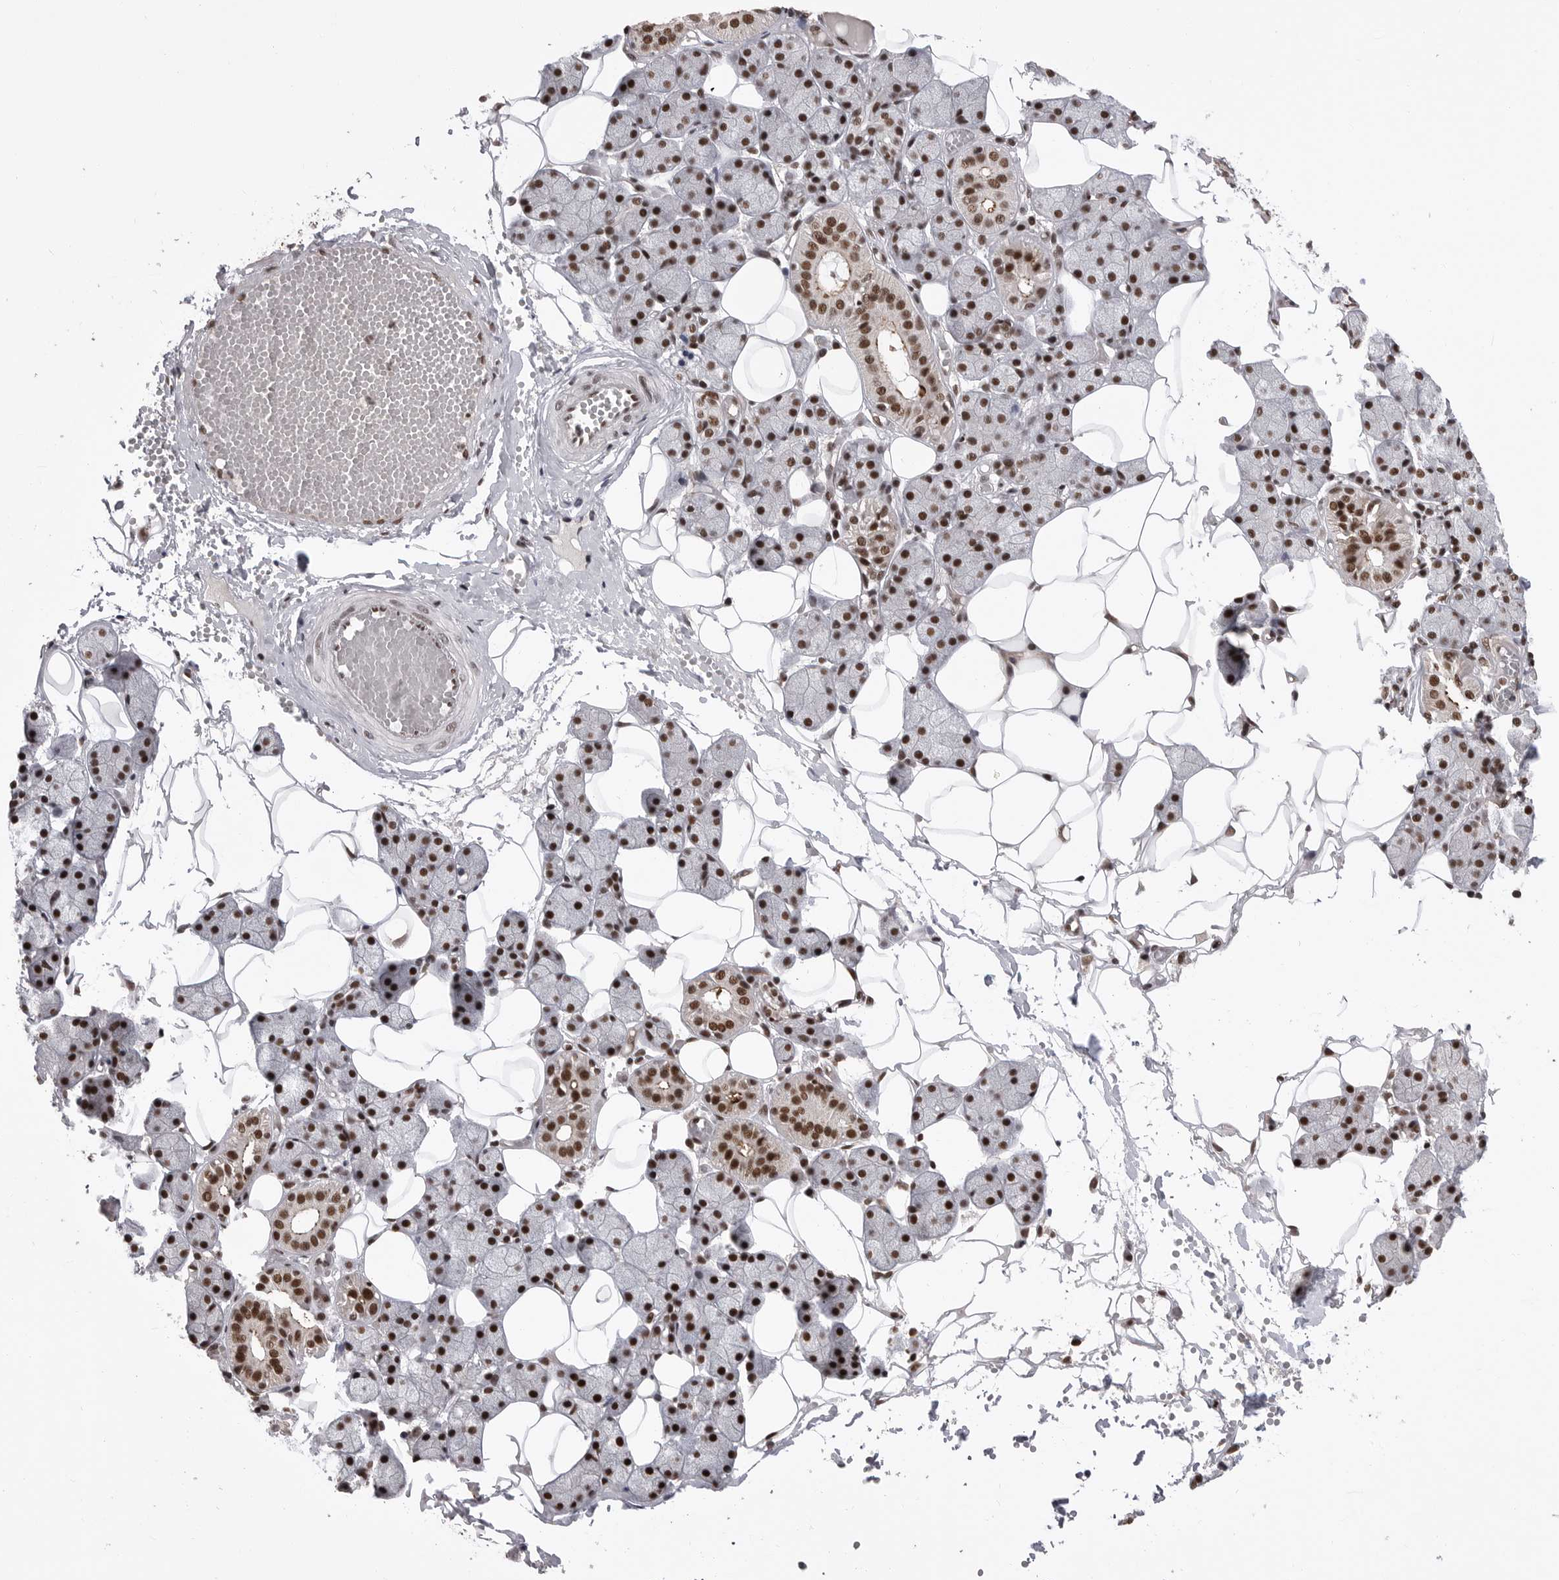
{"staining": {"intensity": "strong", "quantity": ">75%", "location": "nuclear"}, "tissue": "salivary gland", "cell_type": "Glandular cells", "image_type": "normal", "snomed": [{"axis": "morphology", "description": "Normal tissue, NOS"}, {"axis": "topography", "description": "Salivary gland"}], "caption": "Immunohistochemical staining of normal salivary gland exhibits high levels of strong nuclear positivity in approximately >75% of glandular cells. The staining was performed using DAB to visualize the protein expression in brown, while the nuclei were stained in blue with hematoxylin (Magnification: 20x).", "gene": "PPP1R8", "patient": {"sex": "female", "age": 33}}